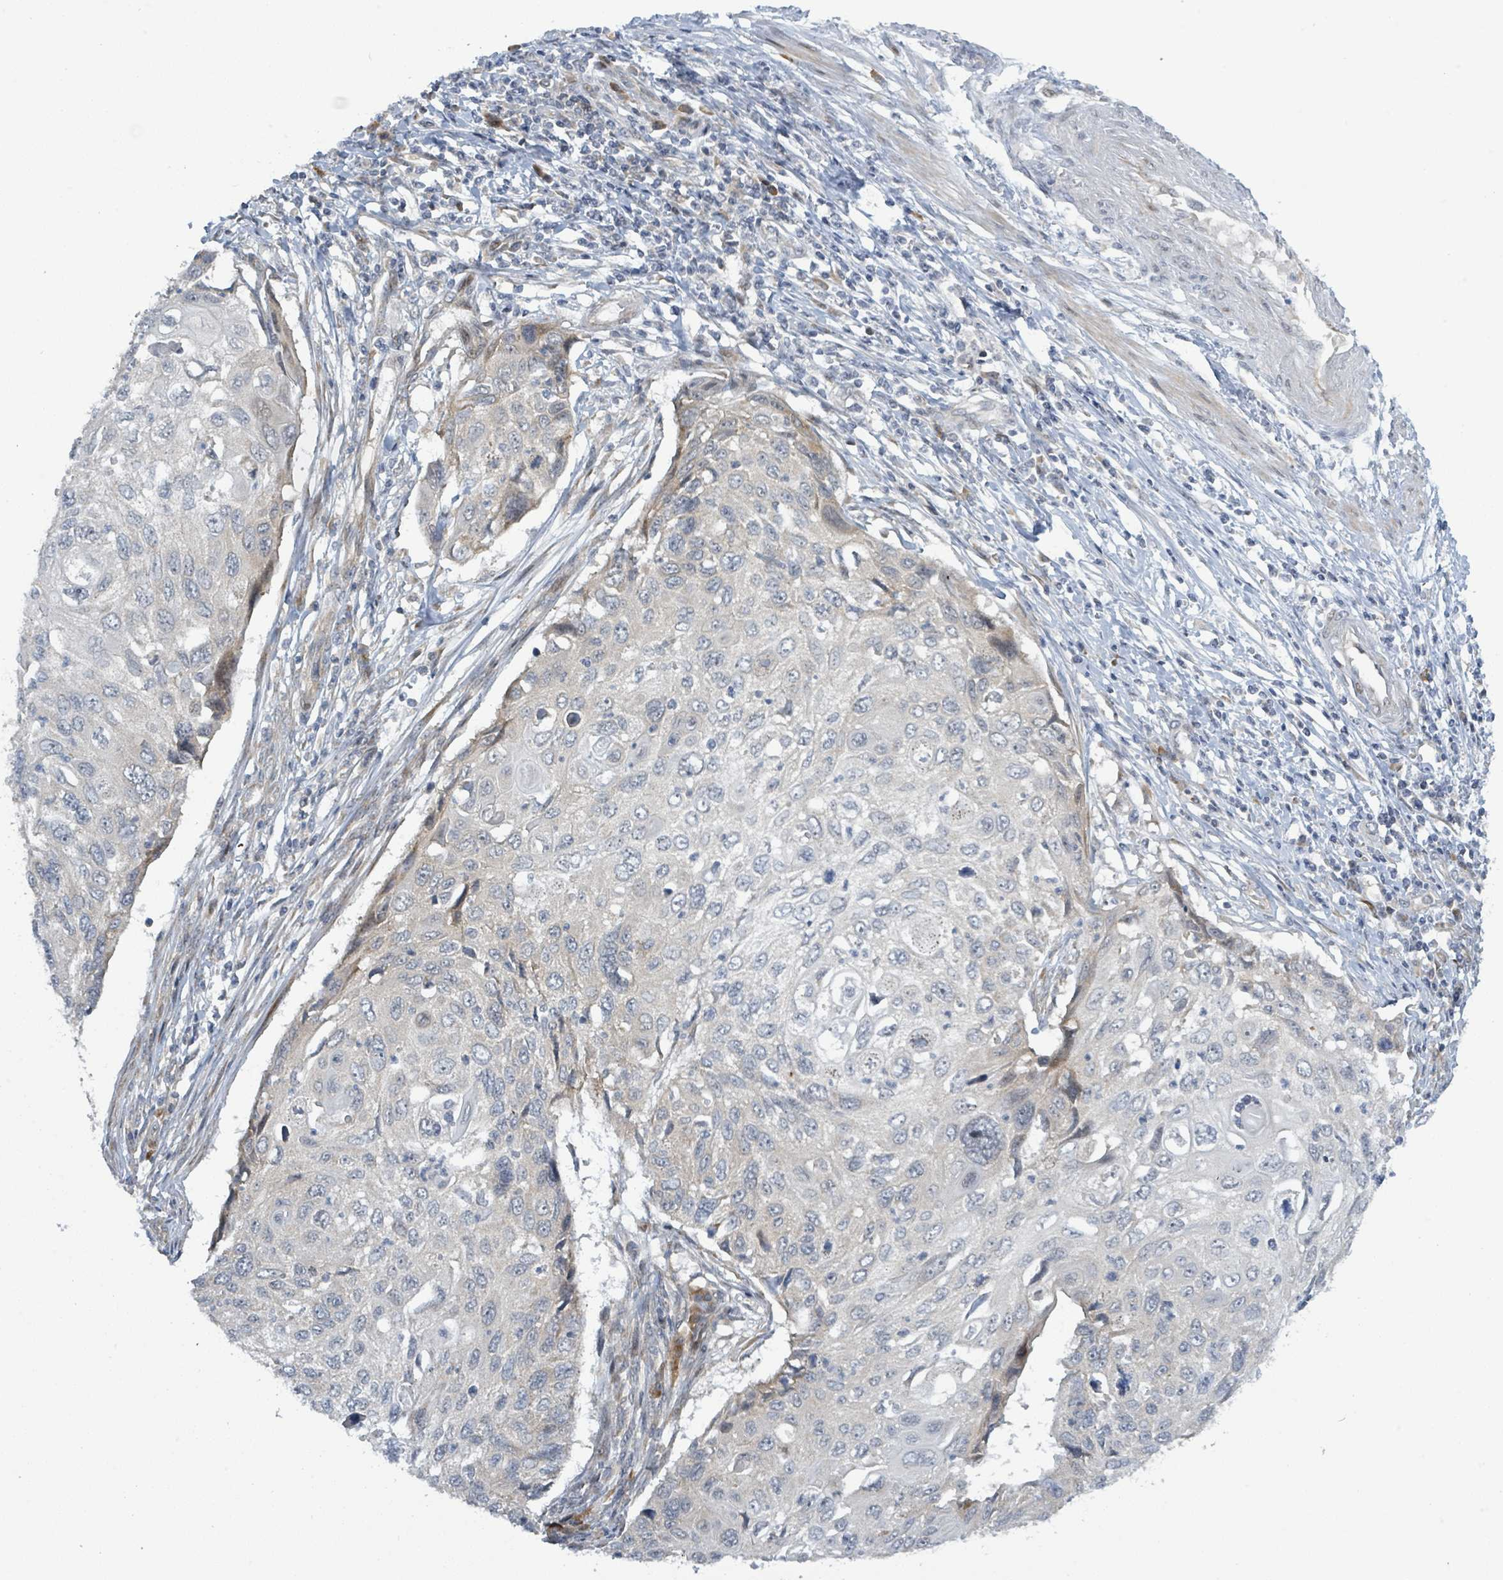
{"staining": {"intensity": "negative", "quantity": "none", "location": "none"}, "tissue": "cervical cancer", "cell_type": "Tumor cells", "image_type": "cancer", "snomed": [{"axis": "morphology", "description": "Squamous cell carcinoma, NOS"}, {"axis": "topography", "description": "Cervix"}], "caption": "A high-resolution photomicrograph shows IHC staining of squamous cell carcinoma (cervical), which exhibits no significant staining in tumor cells.", "gene": "RPL32", "patient": {"sex": "female", "age": 70}}